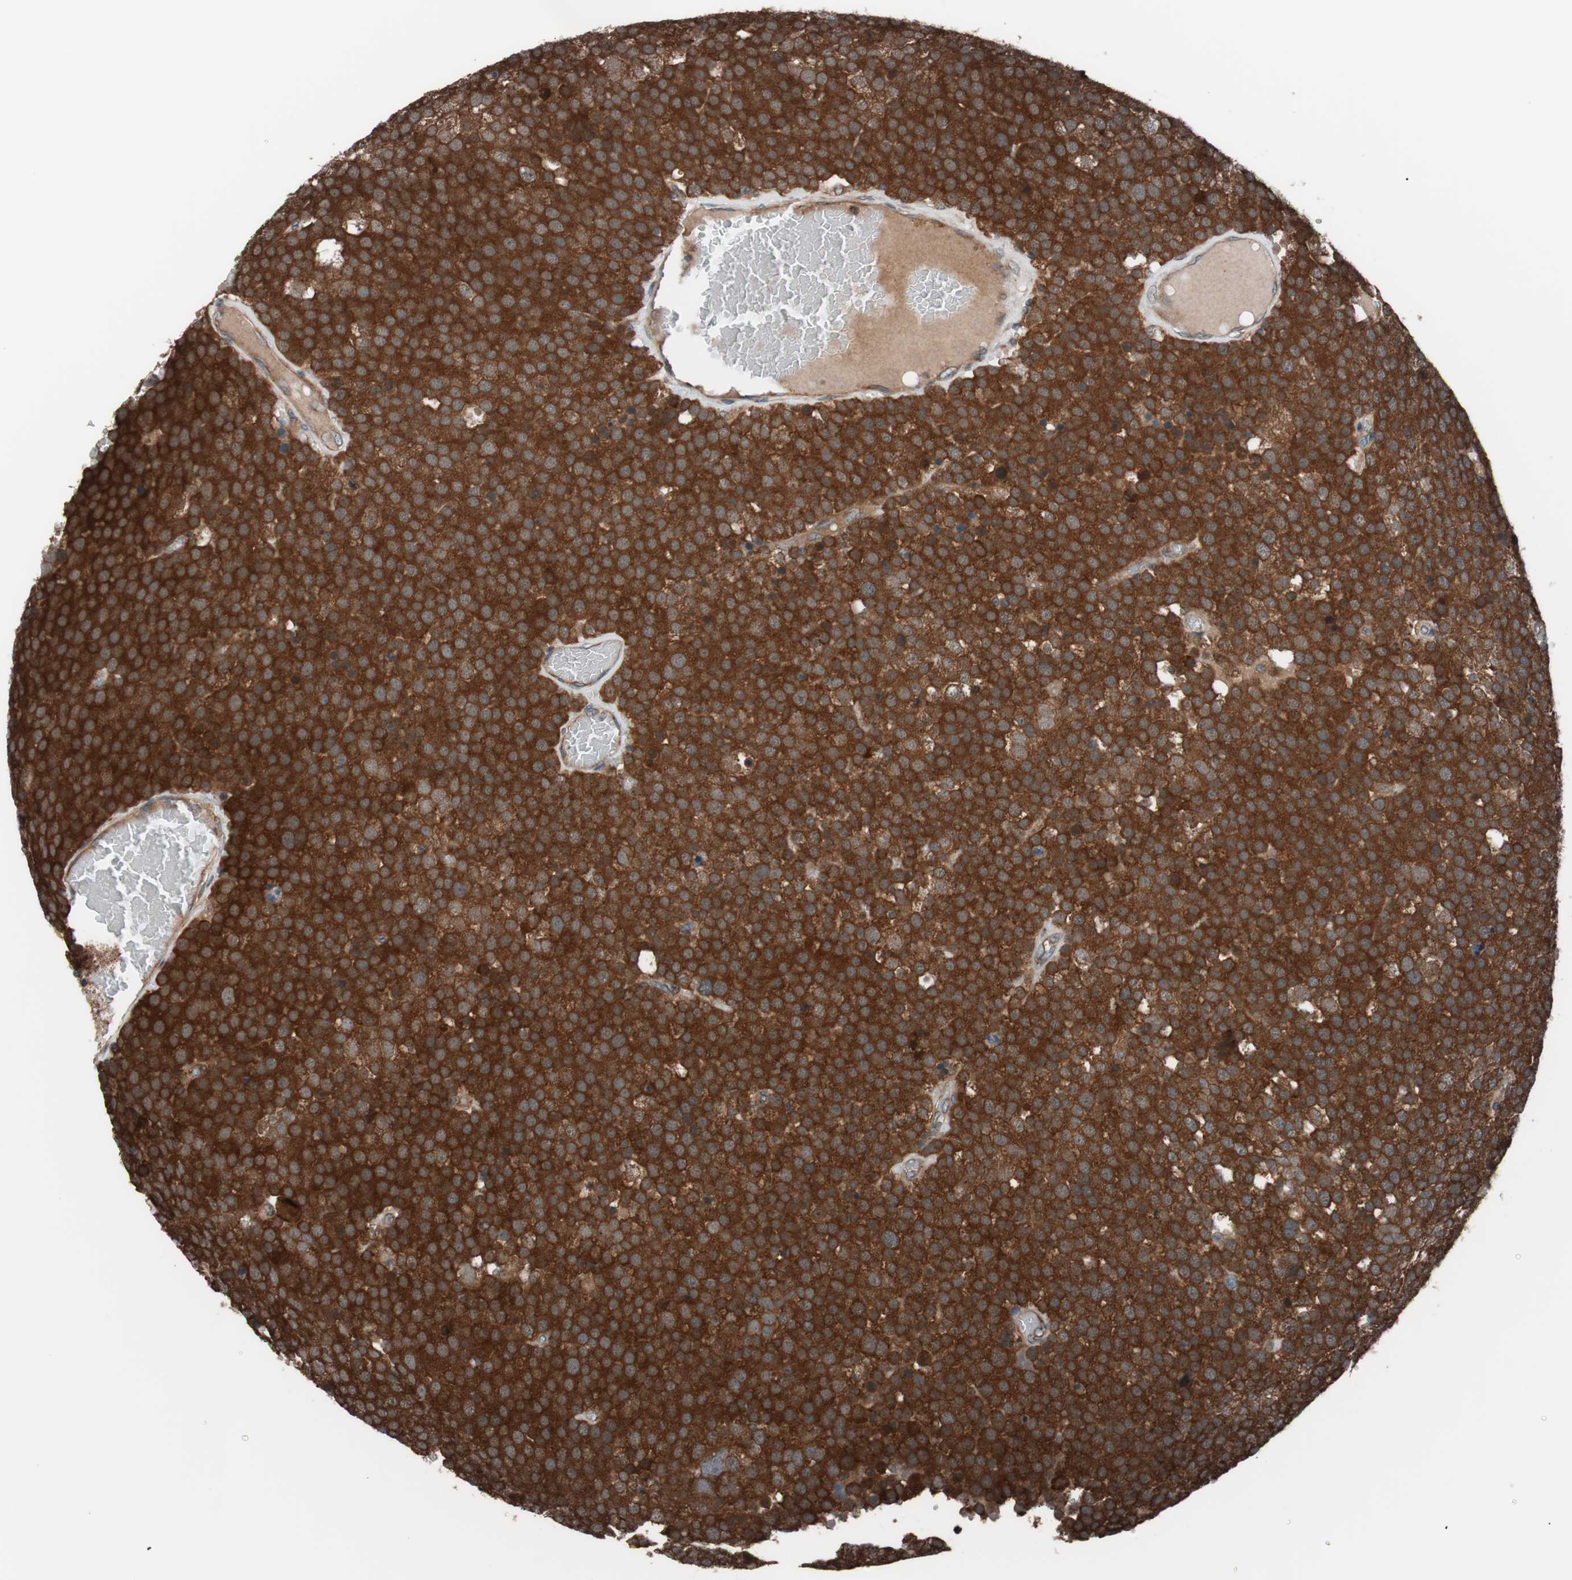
{"staining": {"intensity": "strong", "quantity": ">75%", "location": "cytoplasmic/membranous"}, "tissue": "testis cancer", "cell_type": "Tumor cells", "image_type": "cancer", "snomed": [{"axis": "morphology", "description": "Seminoma, NOS"}, {"axis": "topography", "description": "Testis"}], "caption": "This photomicrograph displays immunohistochemistry (IHC) staining of testis cancer, with high strong cytoplasmic/membranous expression in approximately >75% of tumor cells.", "gene": "SEC31A", "patient": {"sex": "male", "age": 71}}